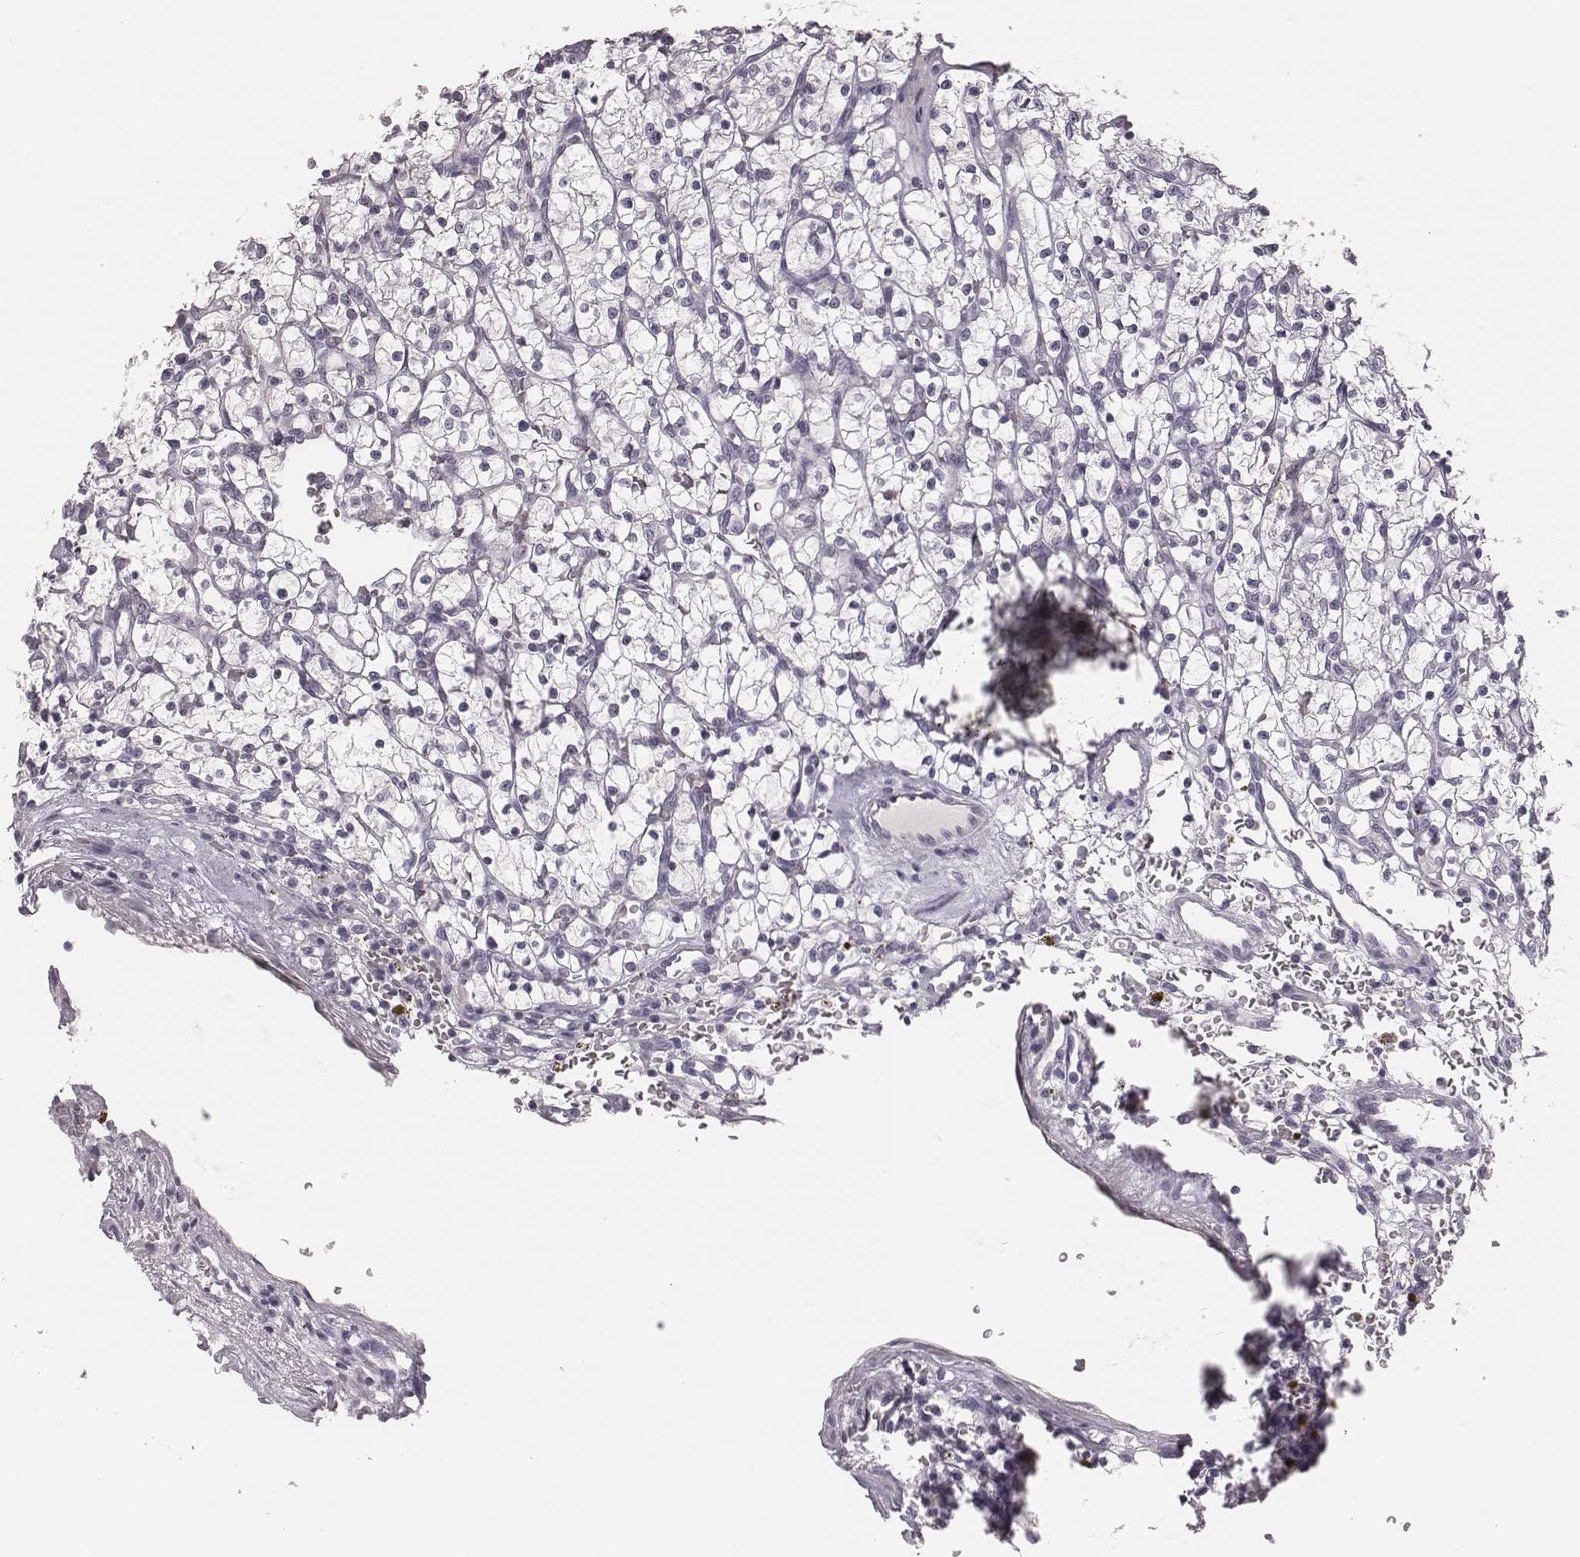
{"staining": {"intensity": "negative", "quantity": "none", "location": "none"}, "tissue": "renal cancer", "cell_type": "Tumor cells", "image_type": "cancer", "snomed": [{"axis": "morphology", "description": "Adenocarcinoma, NOS"}, {"axis": "topography", "description": "Kidney"}], "caption": "A histopathology image of human renal cancer (adenocarcinoma) is negative for staining in tumor cells. The staining was performed using DAB to visualize the protein expression in brown, while the nuclei were stained in blue with hematoxylin (Magnification: 20x).", "gene": "CSHL1", "patient": {"sex": "female", "age": 64}}